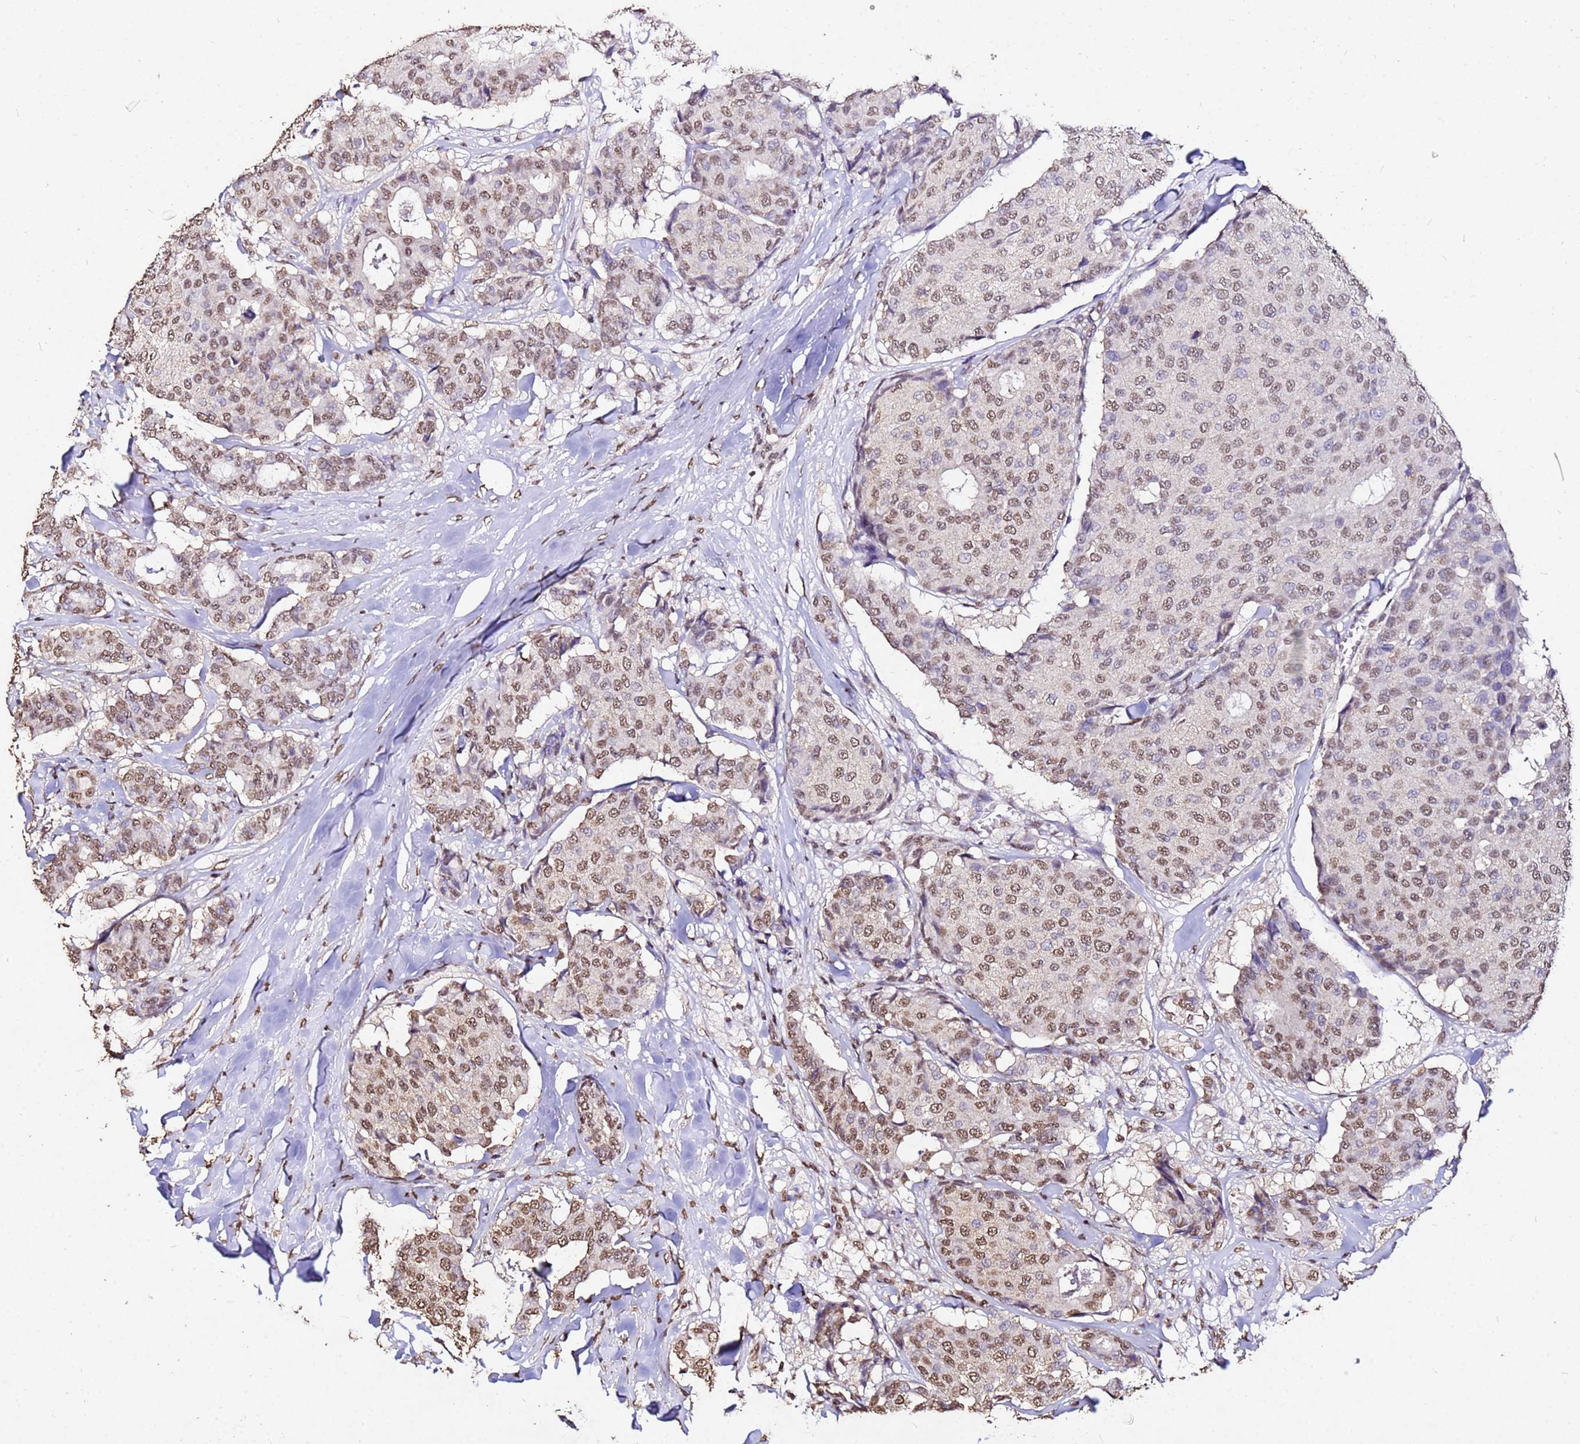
{"staining": {"intensity": "moderate", "quantity": ">75%", "location": "nuclear"}, "tissue": "breast cancer", "cell_type": "Tumor cells", "image_type": "cancer", "snomed": [{"axis": "morphology", "description": "Duct carcinoma"}, {"axis": "topography", "description": "Breast"}], "caption": "The histopathology image exhibits staining of invasive ductal carcinoma (breast), revealing moderate nuclear protein positivity (brown color) within tumor cells.", "gene": "MYOCD", "patient": {"sex": "female", "age": 75}}